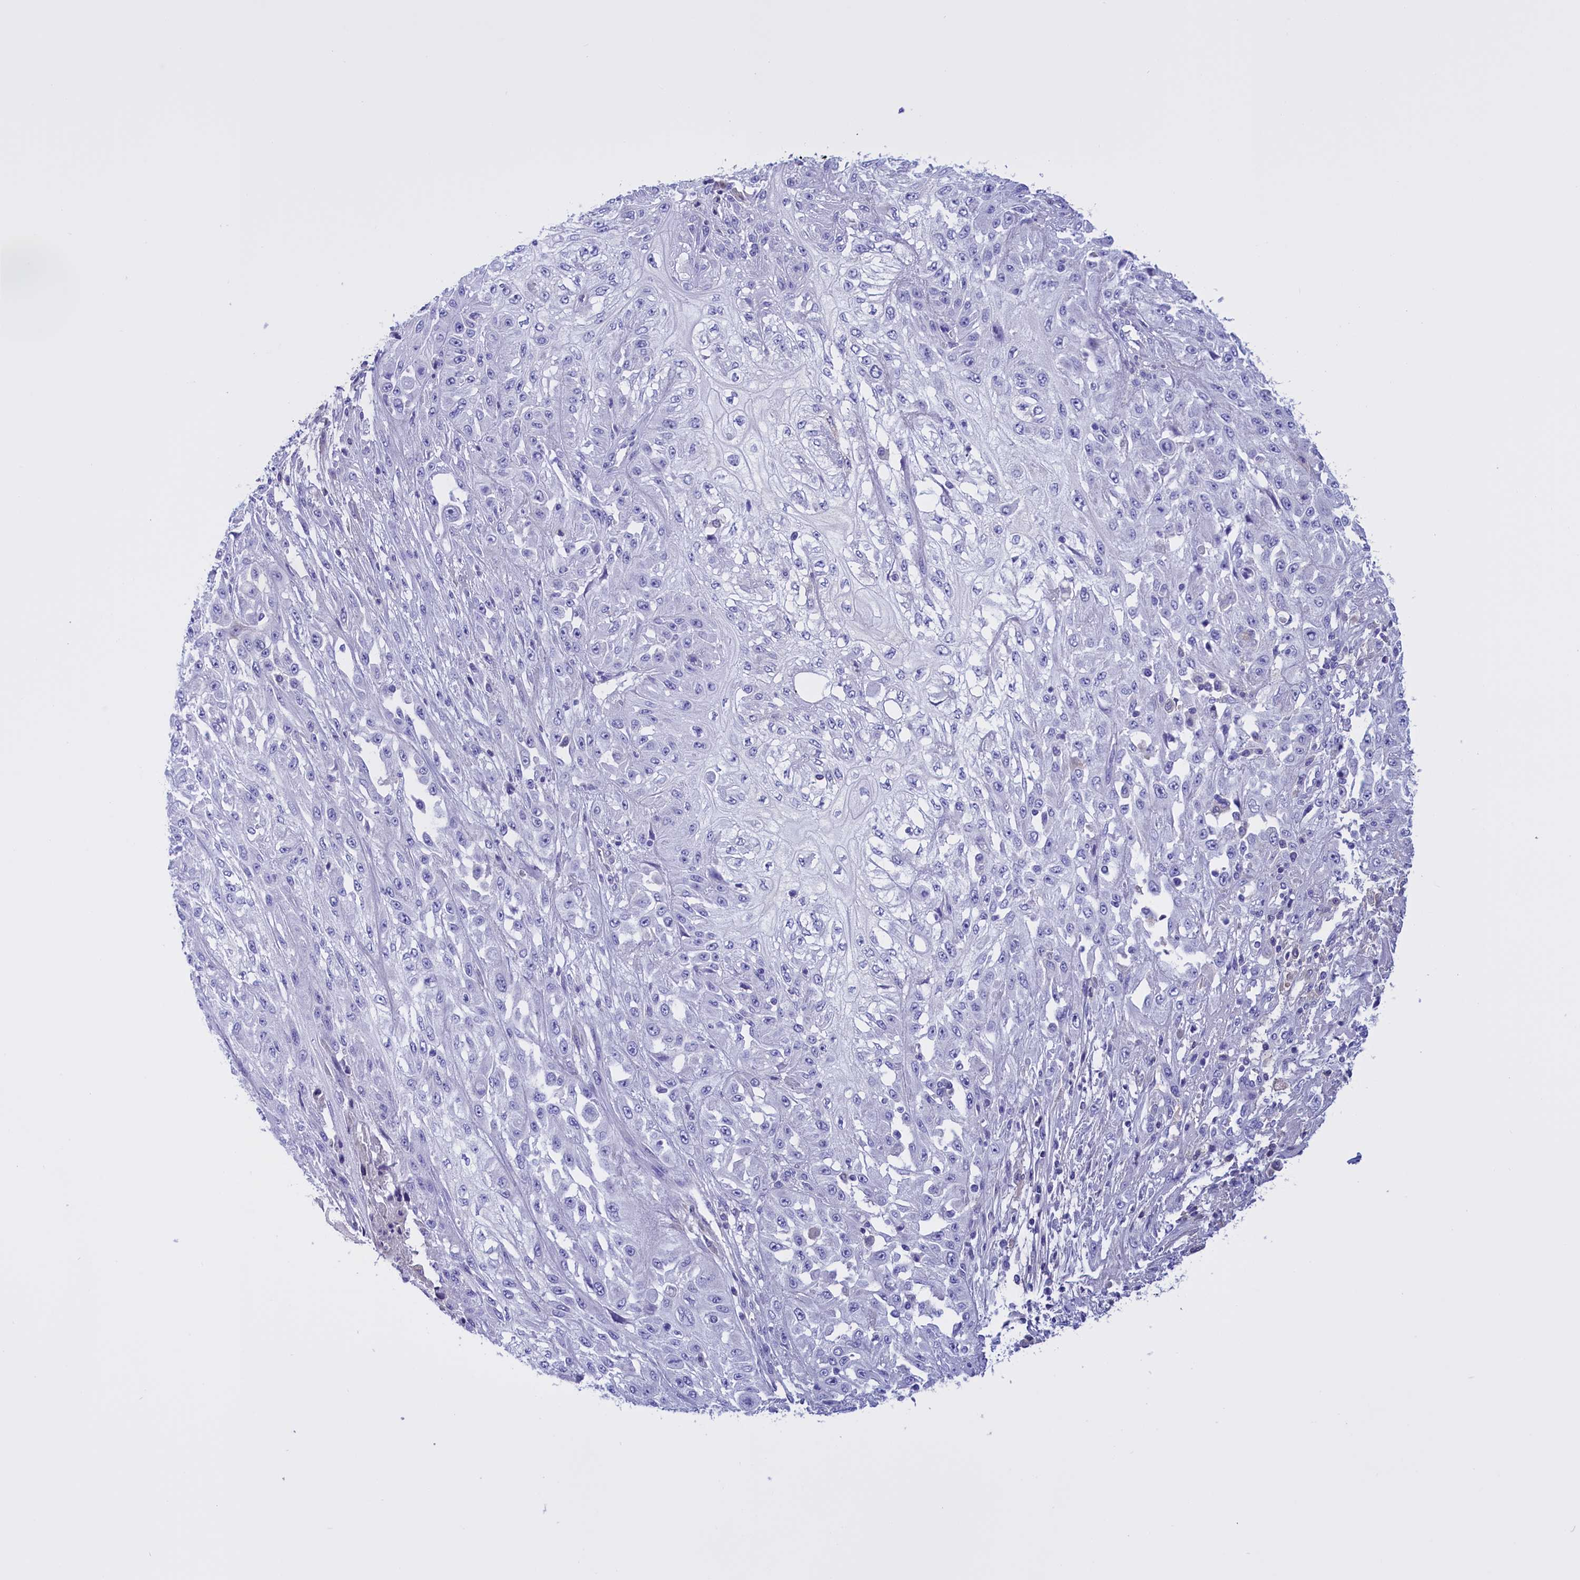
{"staining": {"intensity": "negative", "quantity": "none", "location": "none"}, "tissue": "skin cancer", "cell_type": "Tumor cells", "image_type": "cancer", "snomed": [{"axis": "morphology", "description": "Squamous cell carcinoma, NOS"}, {"axis": "morphology", "description": "Squamous cell carcinoma, metastatic, NOS"}, {"axis": "topography", "description": "Skin"}, {"axis": "topography", "description": "Lymph node"}], "caption": "Micrograph shows no protein expression in tumor cells of skin squamous cell carcinoma tissue. (Stains: DAB (3,3'-diaminobenzidine) immunohistochemistry (IHC) with hematoxylin counter stain, Microscopy: brightfield microscopy at high magnification).", "gene": "PROK2", "patient": {"sex": "male", "age": 75}}